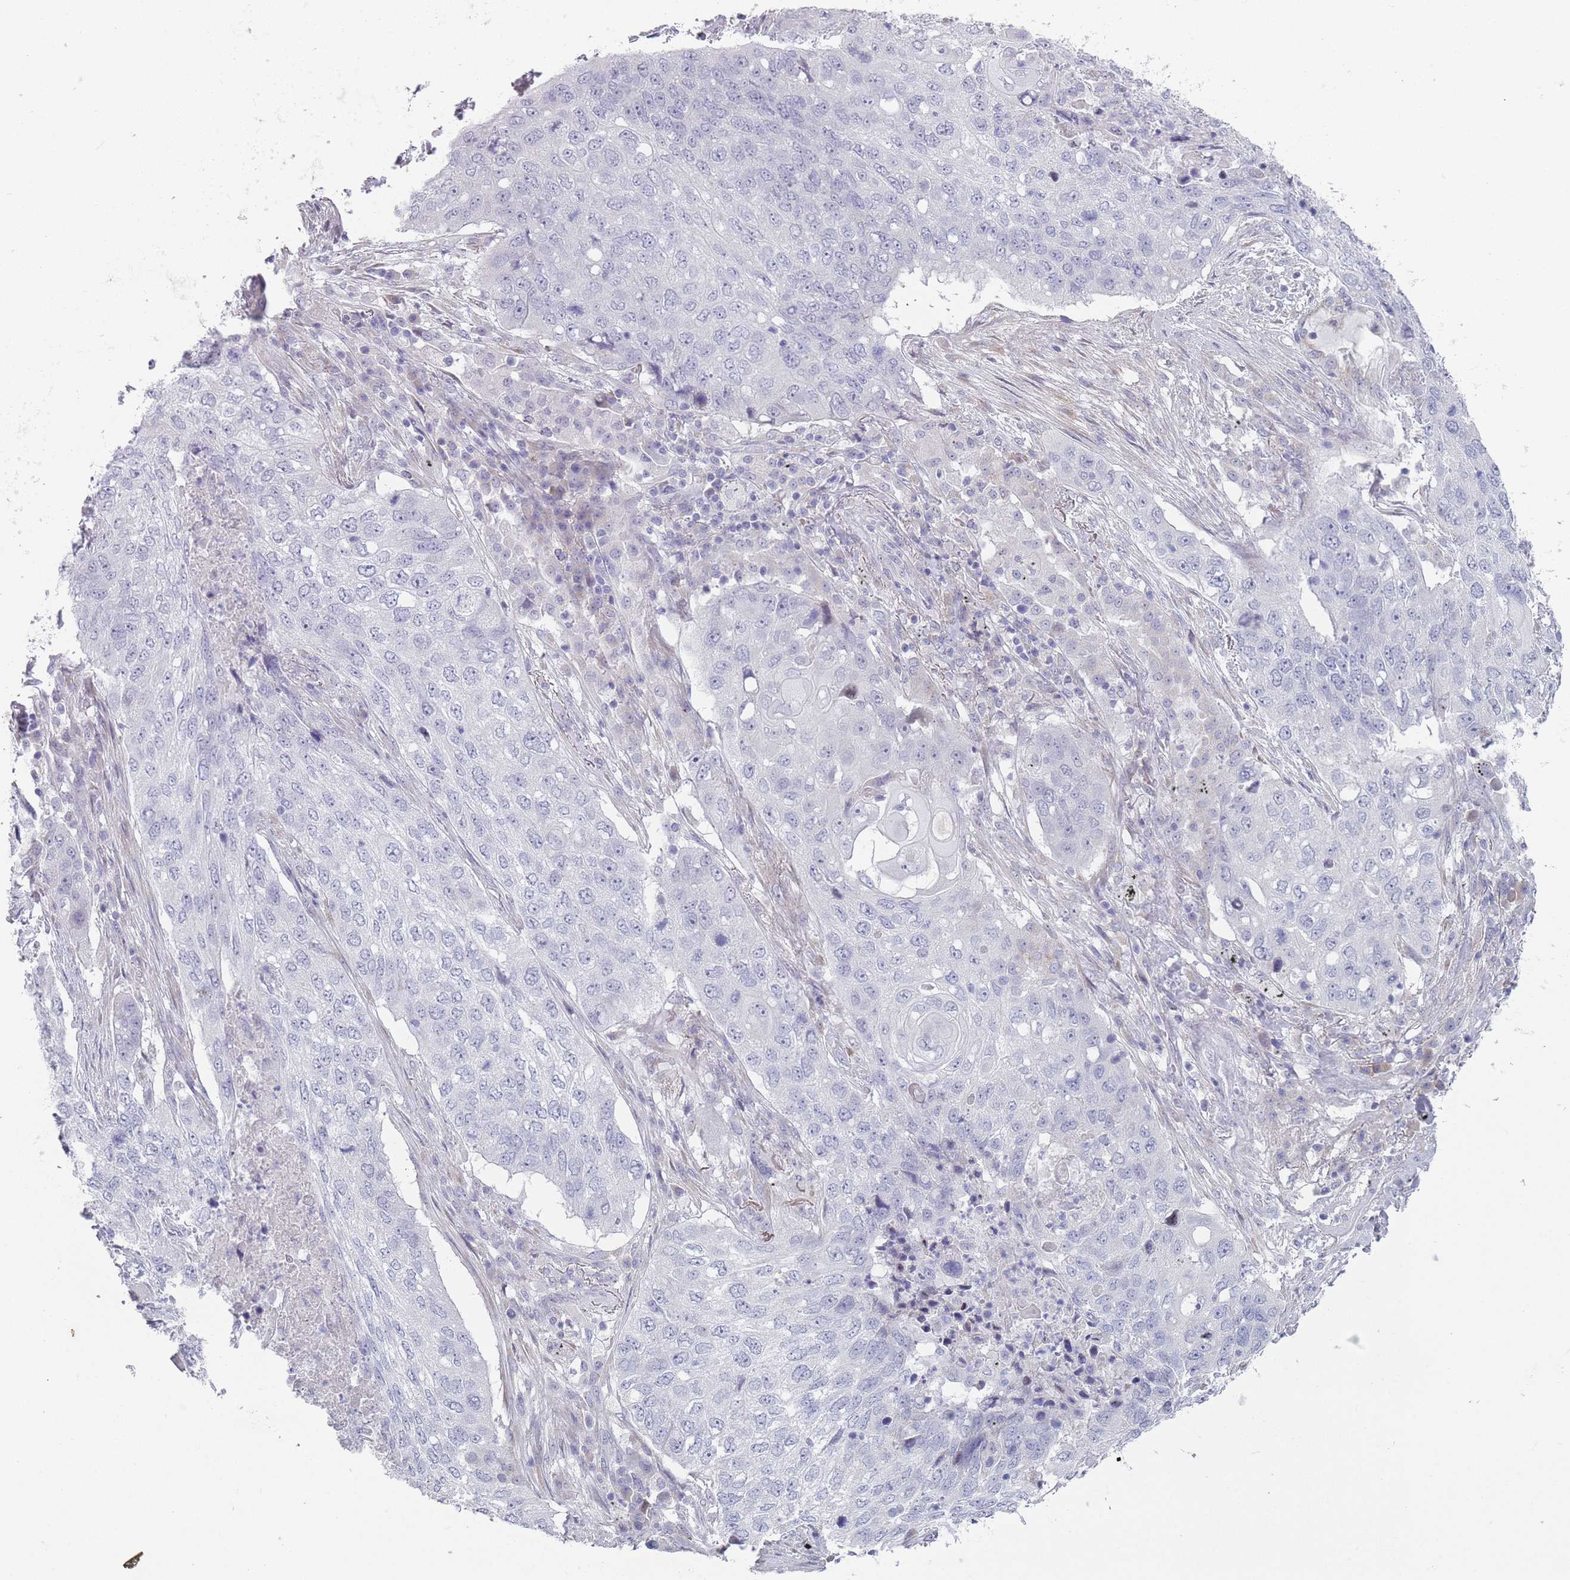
{"staining": {"intensity": "negative", "quantity": "none", "location": "none"}, "tissue": "lung cancer", "cell_type": "Tumor cells", "image_type": "cancer", "snomed": [{"axis": "morphology", "description": "Squamous cell carcinoma, NOS"}, {"axis": "topography", "description": "Lung"}], "caption": "Tumor cells show no significant protein staining in lung cancer.", "gene": "PAIP2B", "patient": {"sex": "female", "age": 63}}